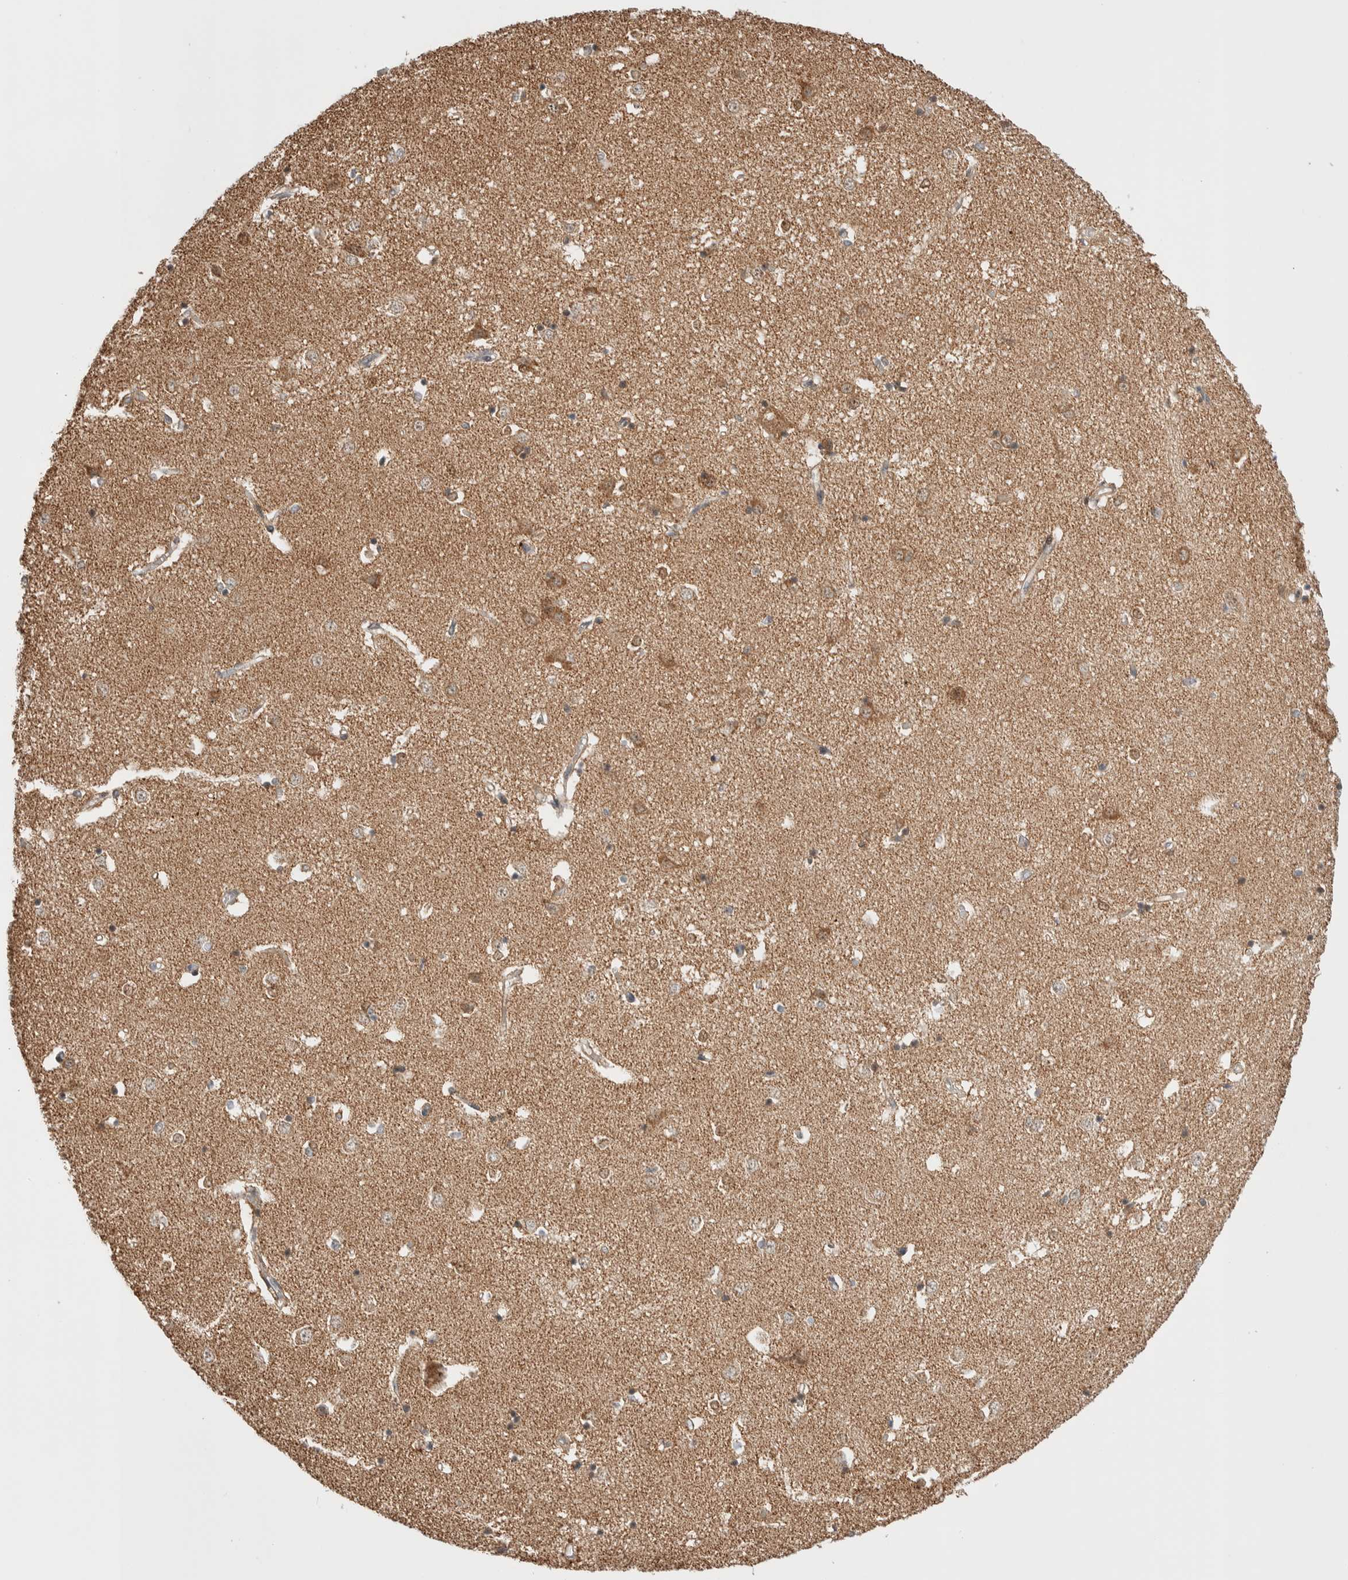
{"staining": {"intensity": "moderate", "quantity": "25%-75%", "location": "cytoplasmic/membranous,nuclear"}, "tissue": "caudate", "cell_type": "Glial cells", "image_type": "normal", "snomed": [{"axis": "morphology", "description": "Normal tissue, NOS"}, {"axis": "topography", "description": "Lateral ventricle wall"}], "caption": "The image reveals staining of unremarkable caudate, revealing moderate cytoplasmic/membranous,nuclear protein staining (brown color) within glial cells.", "gene": "ZNF695", "patient": {"sex": "male", "age": 45}}